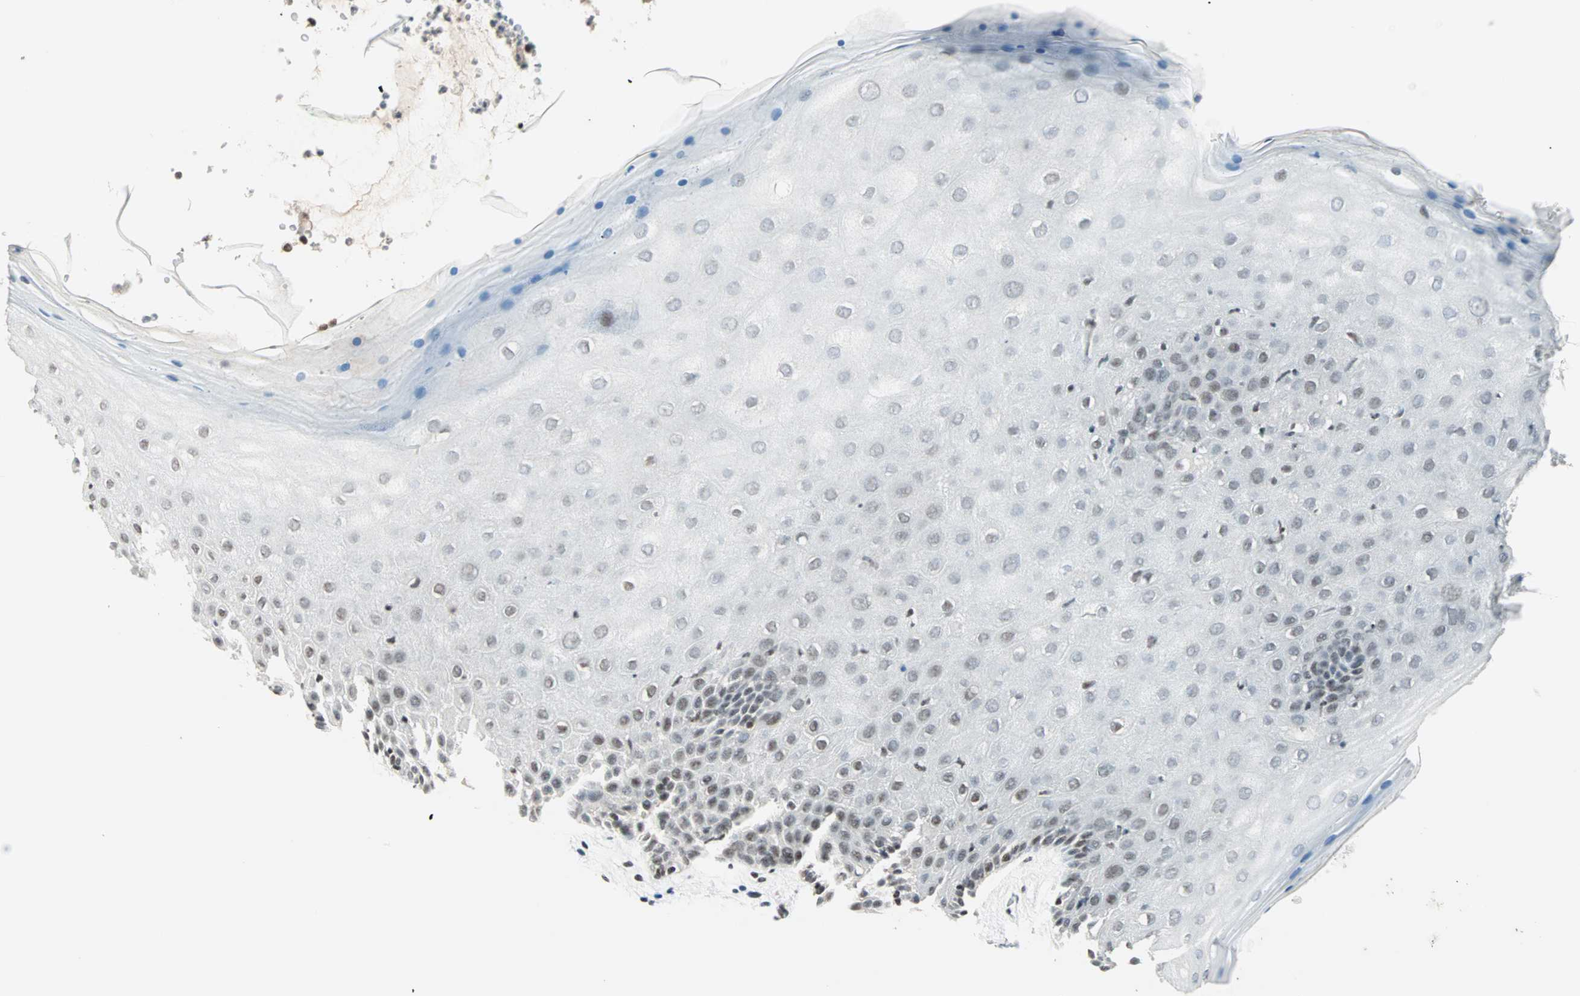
{"staining": {"intensity": "weak", "quantity": "25%-75%", "location": "nuclear"}, "tissue": "vagina", "cell_type": "Squamous epithelial cells", "image_type": "normal", "snomed": [{"axis": "morphology", "description": "Normal tissue, NOS"}, {"axis": "topography", "description": "Vagina"}], "caption": "Protein staining shows weak nuclear positivity in approximately 25%-75% of squamous epithelial cells in unremarkable vagina.", "gene": "SIN3A", "patient": {"sex": "female", "age": 44}}